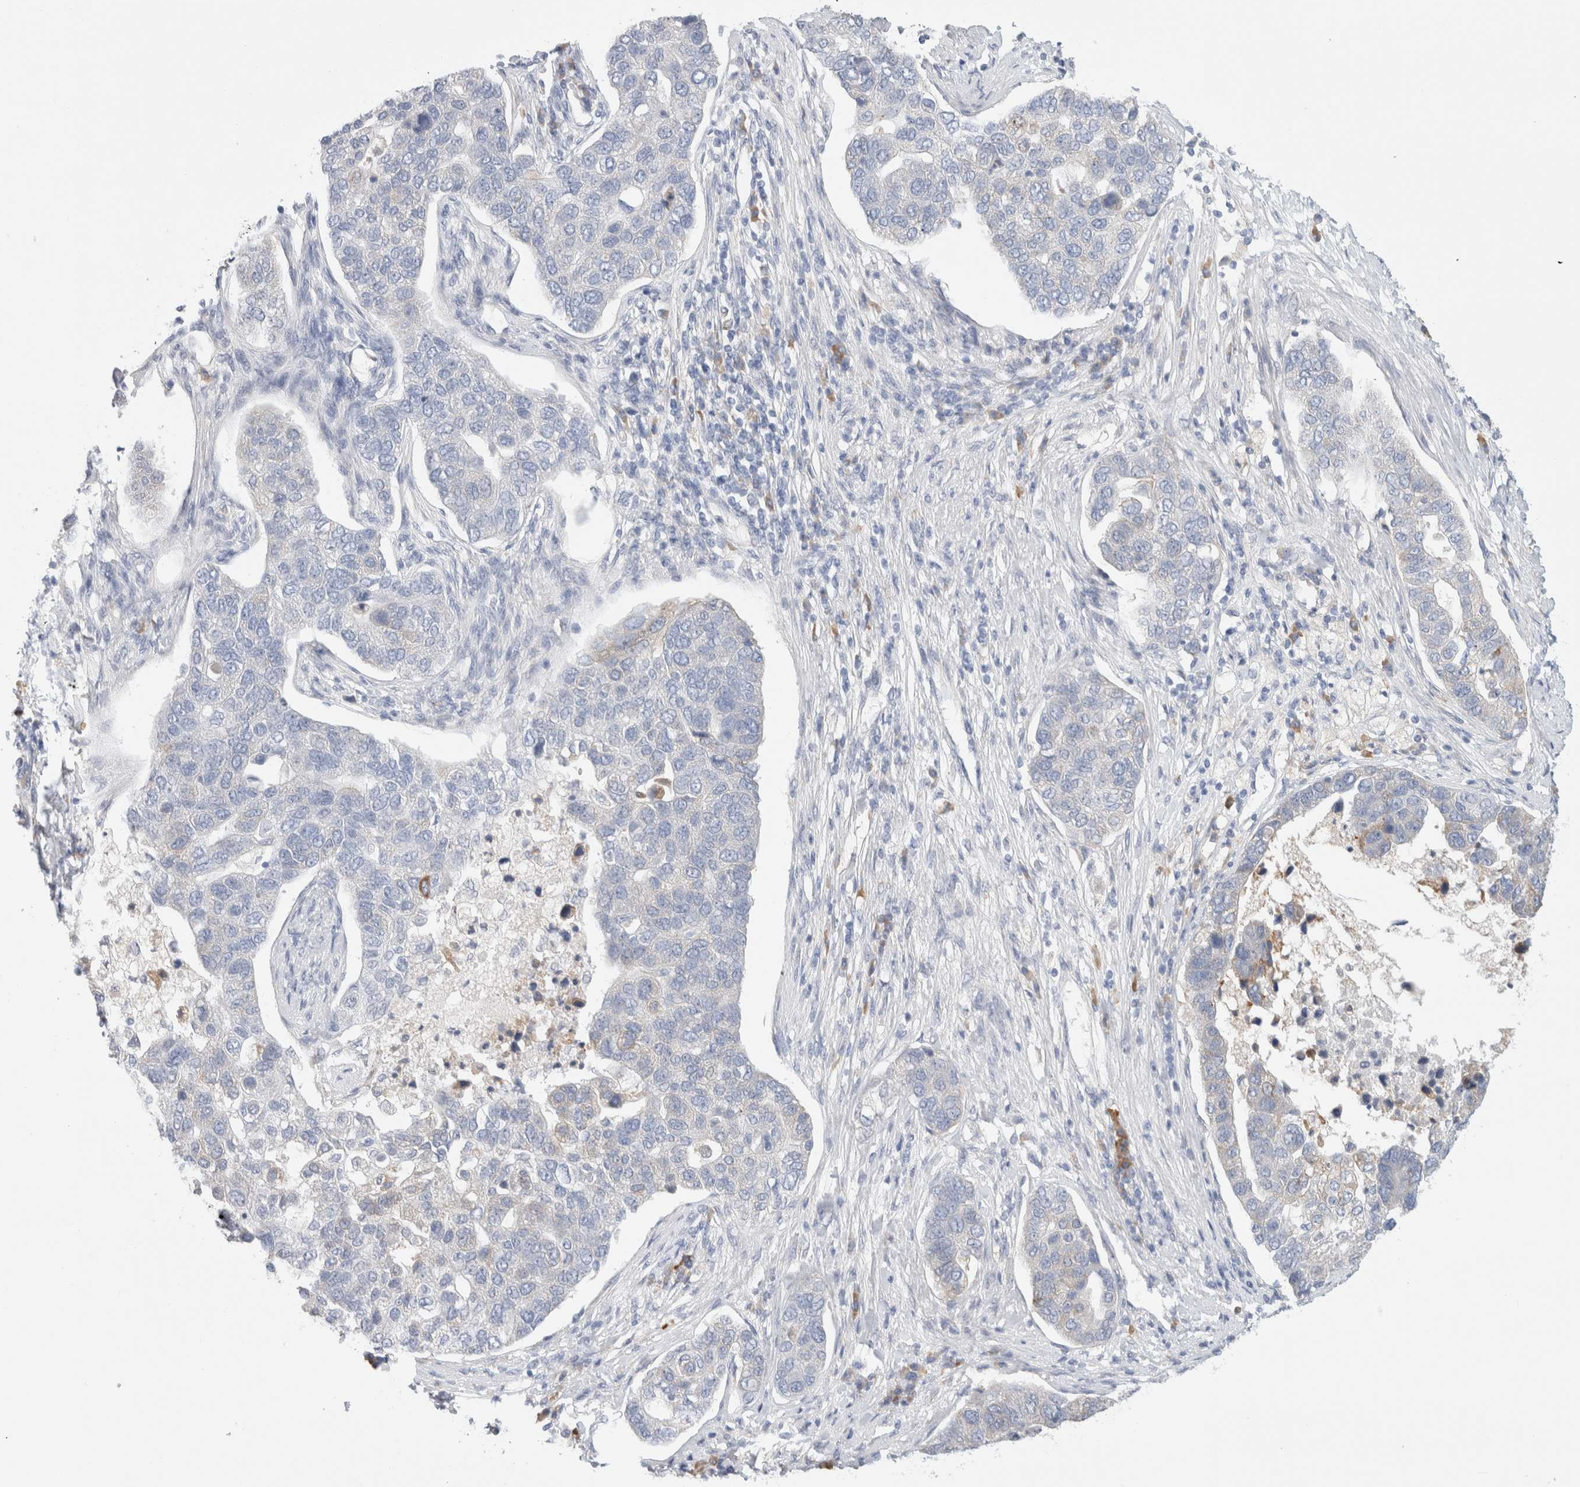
{"staining": {"intensity": "negative", "quantity": "none", "location": "none"}, "tissue": "pancreatic cancer", "cell_type": "Tumor cells", "image_type": "cancer", "snomed": [{"axis": "morphology", "description": "Adenocarcinoma, NOS"}, {"axis": "topography", "description": "Pancreas"}], "caption": "A photomicrograph of pancreatic adenocarcinoma stained for a protein exhibits no brown staining in tumor cells.", "gene": "CSK", "patient": {"sex": "female", "age": 61}}